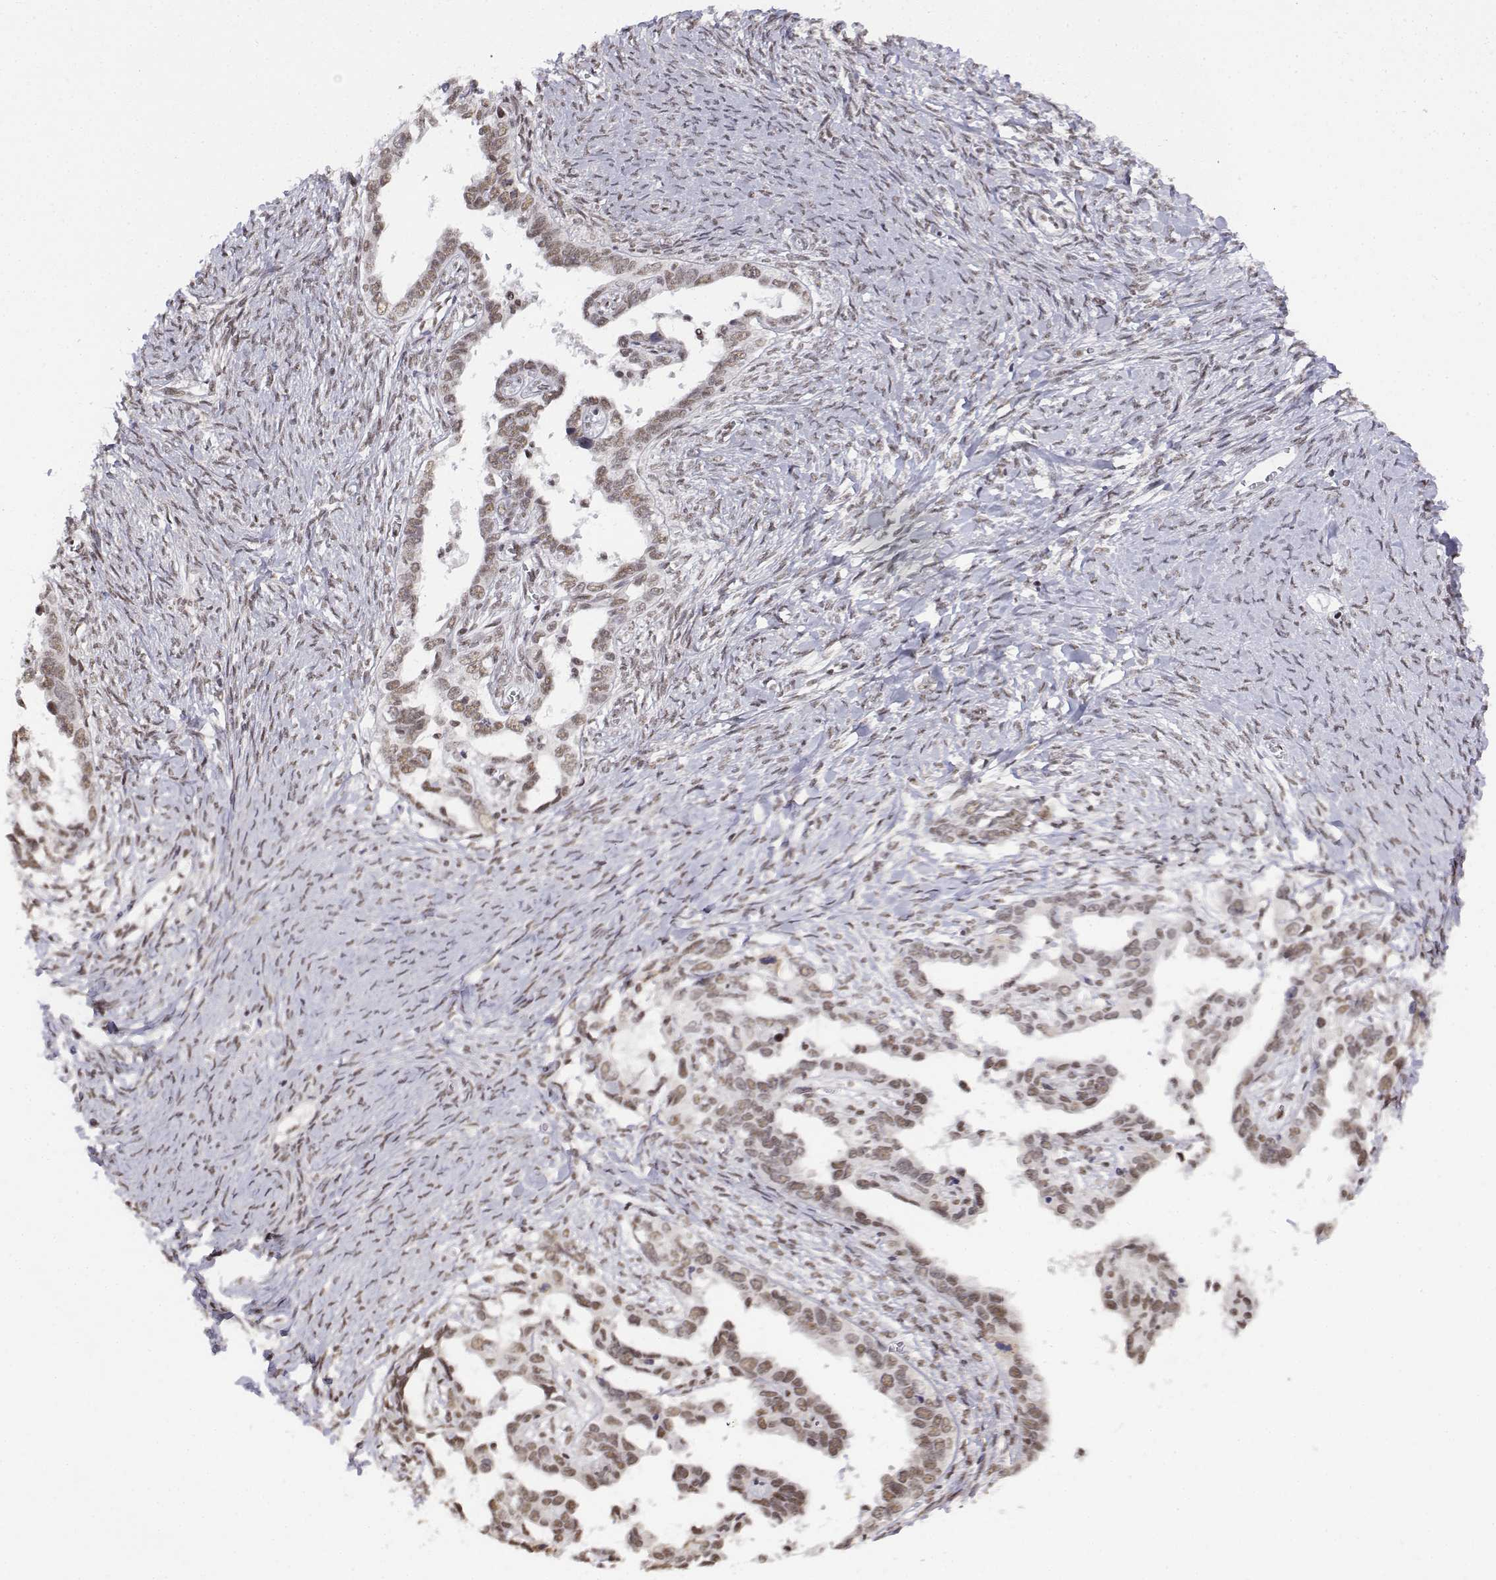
{"staining": {"intensity": "weak", "quantity": ">75%", "location": "nuclear"}, "tissue": "ovarian cancer", "cell_type": "Tumor cells", "image_type": "cancer", "snomed": [{"axis": "morphology", "description": "Cystadenocarcinoma, serous, NOS"}, {"axis": "topography", "description": "Ovary"}], "caption": "Protein expression analysis of serous cystadenocarcinoma (ovarian) exhibits weak nuclear staining in approximately >75% of tumor cells.", "gene": "SETD1A", "patient": {"sex": "female", "age": 69}}